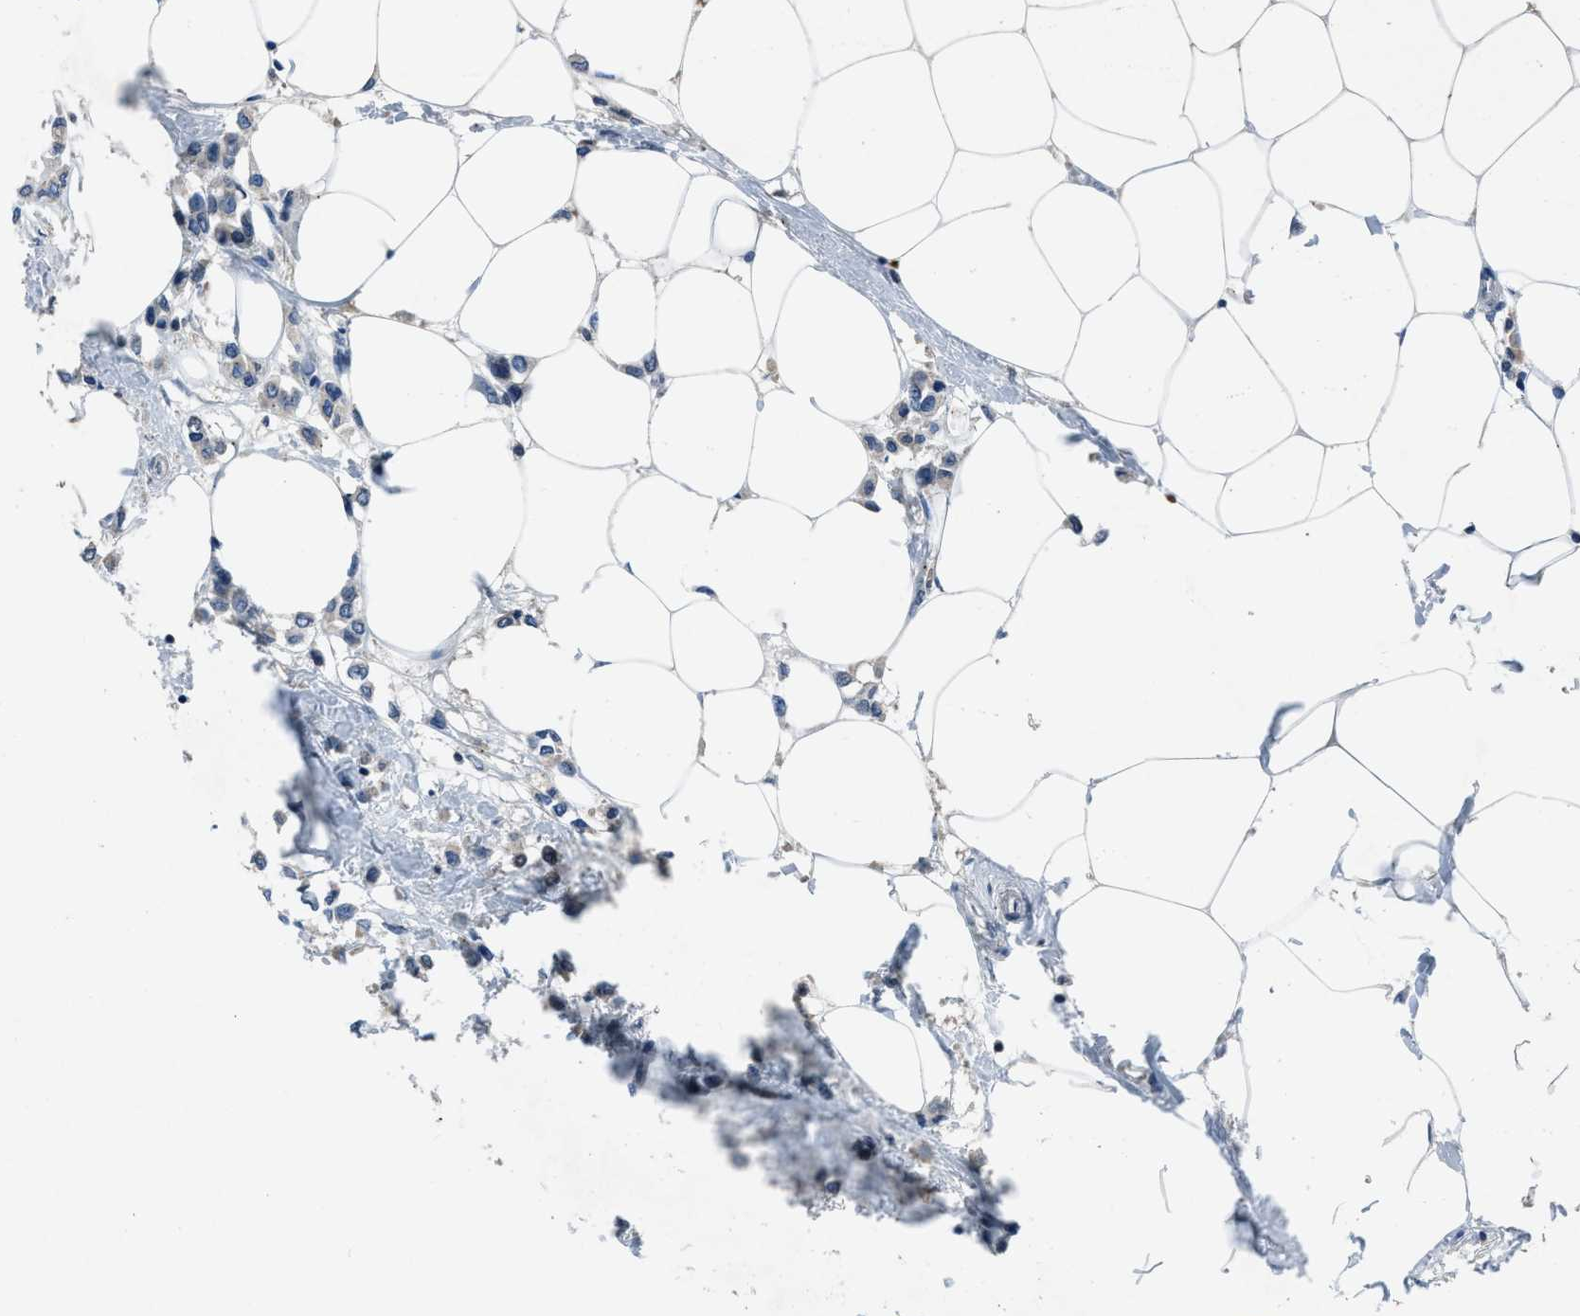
{"staining": {"intensity": "negative", "quantity": "none", "location": "none"}, "tissue": "breast cancer", "cell_type": "Tumor cells", "image_type": "cancer", "snomed": [{"axis": "morphology", "description": "Lobular carcinoma"}, {"axis": "topography", "description": "Breast"}], "caption": "A high-resolution photomicrograph shows immunohistochemistry staining of breast cancer, which exhibits no significant positivity in tumor cells. (DAB (3,3'-diaminobenzidine) immunohistochemistry, high magnification).", "gene": "DUSP19", "patient": {"sex": "female", "age": 51}}